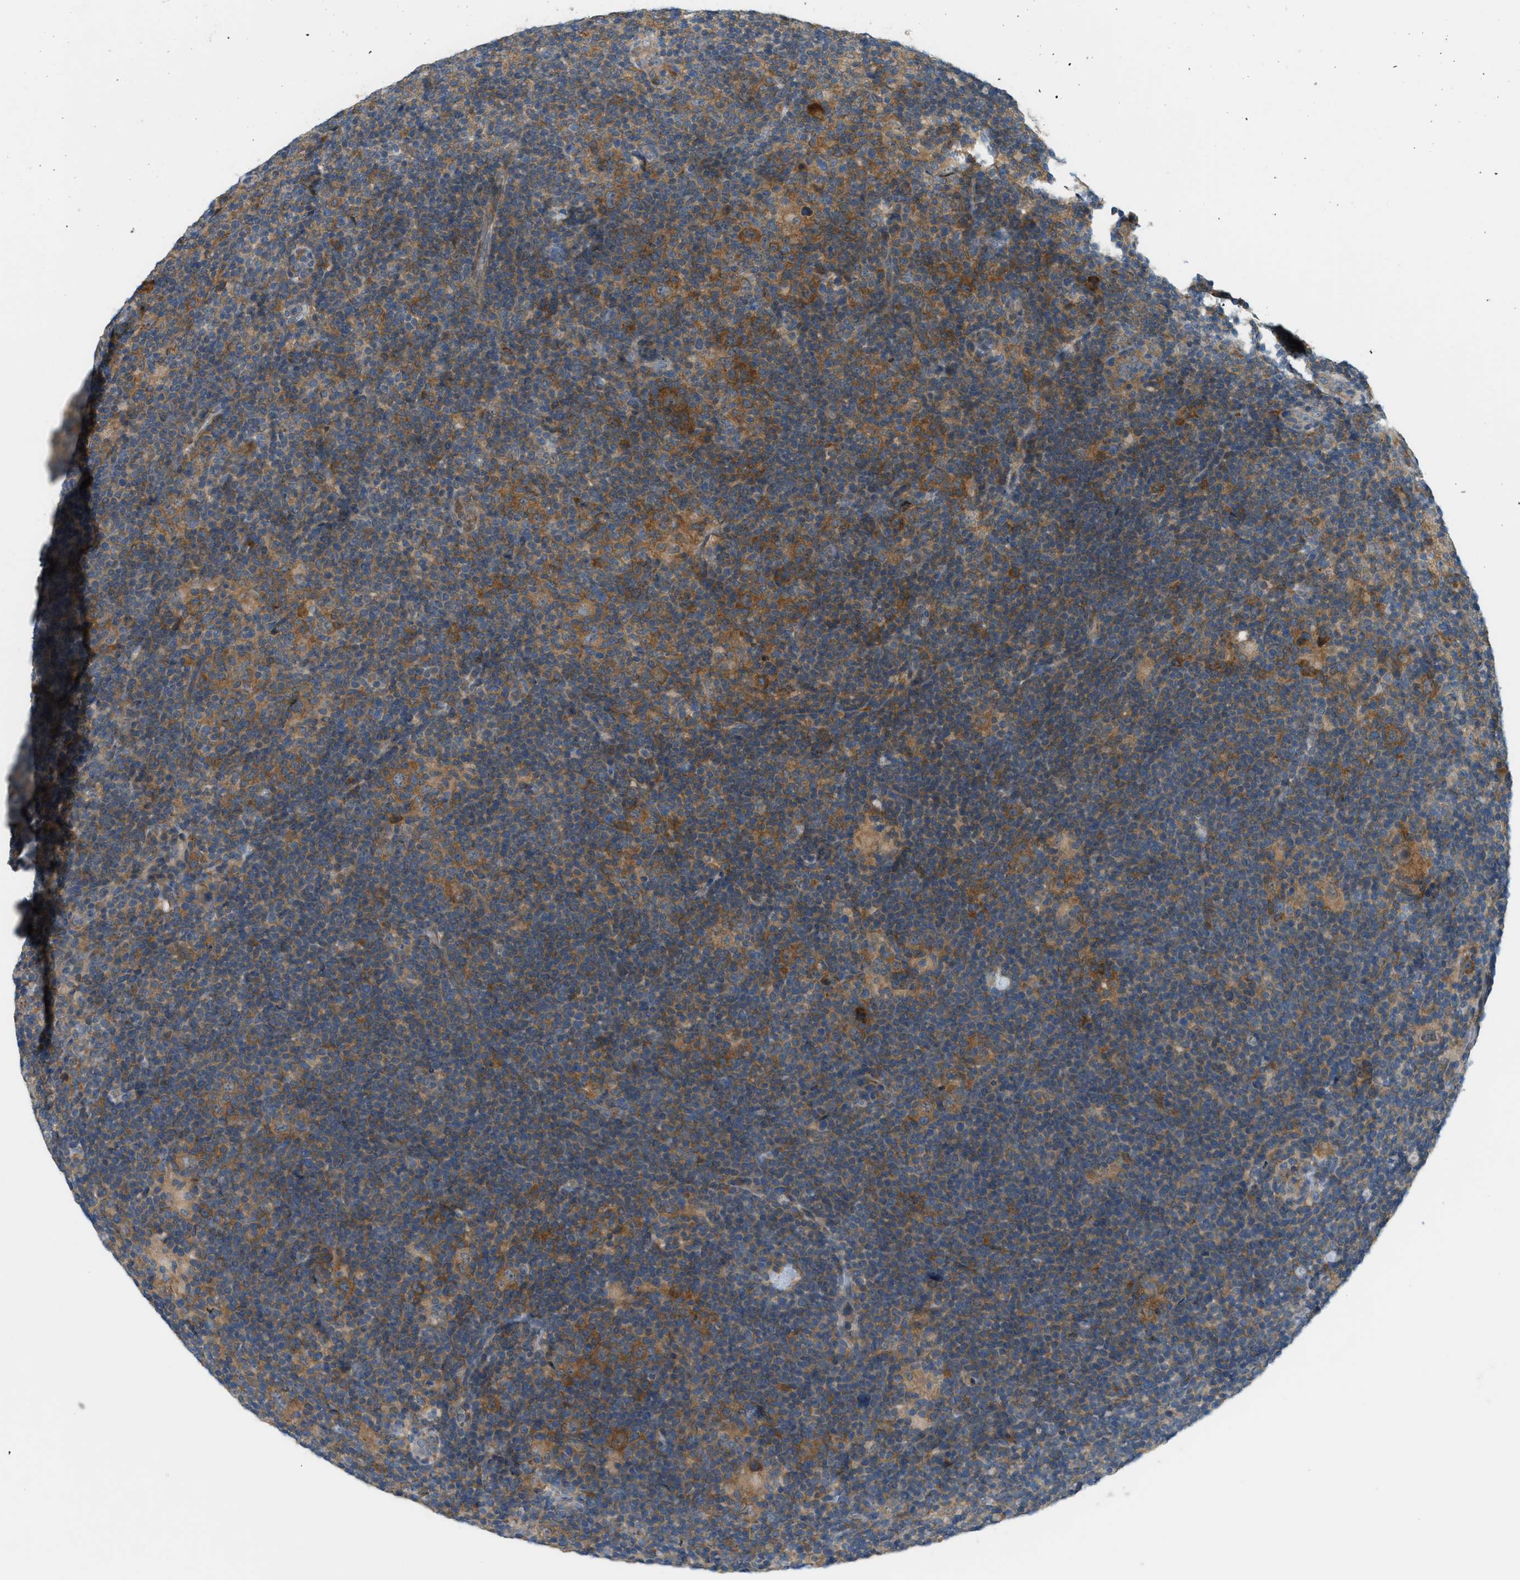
{"staining": {"intensity": "strong", "quantity": ">75%", "location": "cytoplasmic/membranous"}, "tissue": "lymphoma", "cell_type": "Tumor cells", "image_type": "cancer", "snomed": [{"axis": "morphology", "description": "Hodgkin's disease, NOS"}, {"axis": "topography", "description": "Lymph node"}], "caption": "IHC micrograph of neoplastic tissue: human Hodgkin's disease stained using immunohistochemistry reveals high levels of strong protein expression localized specifically in the cytoplasmic/membranous of tumor cells, appearing as a cytoplasmic/membranous brown color.", "gene": "PDCL3", "patient": {"sex": "female", "age": 57}}